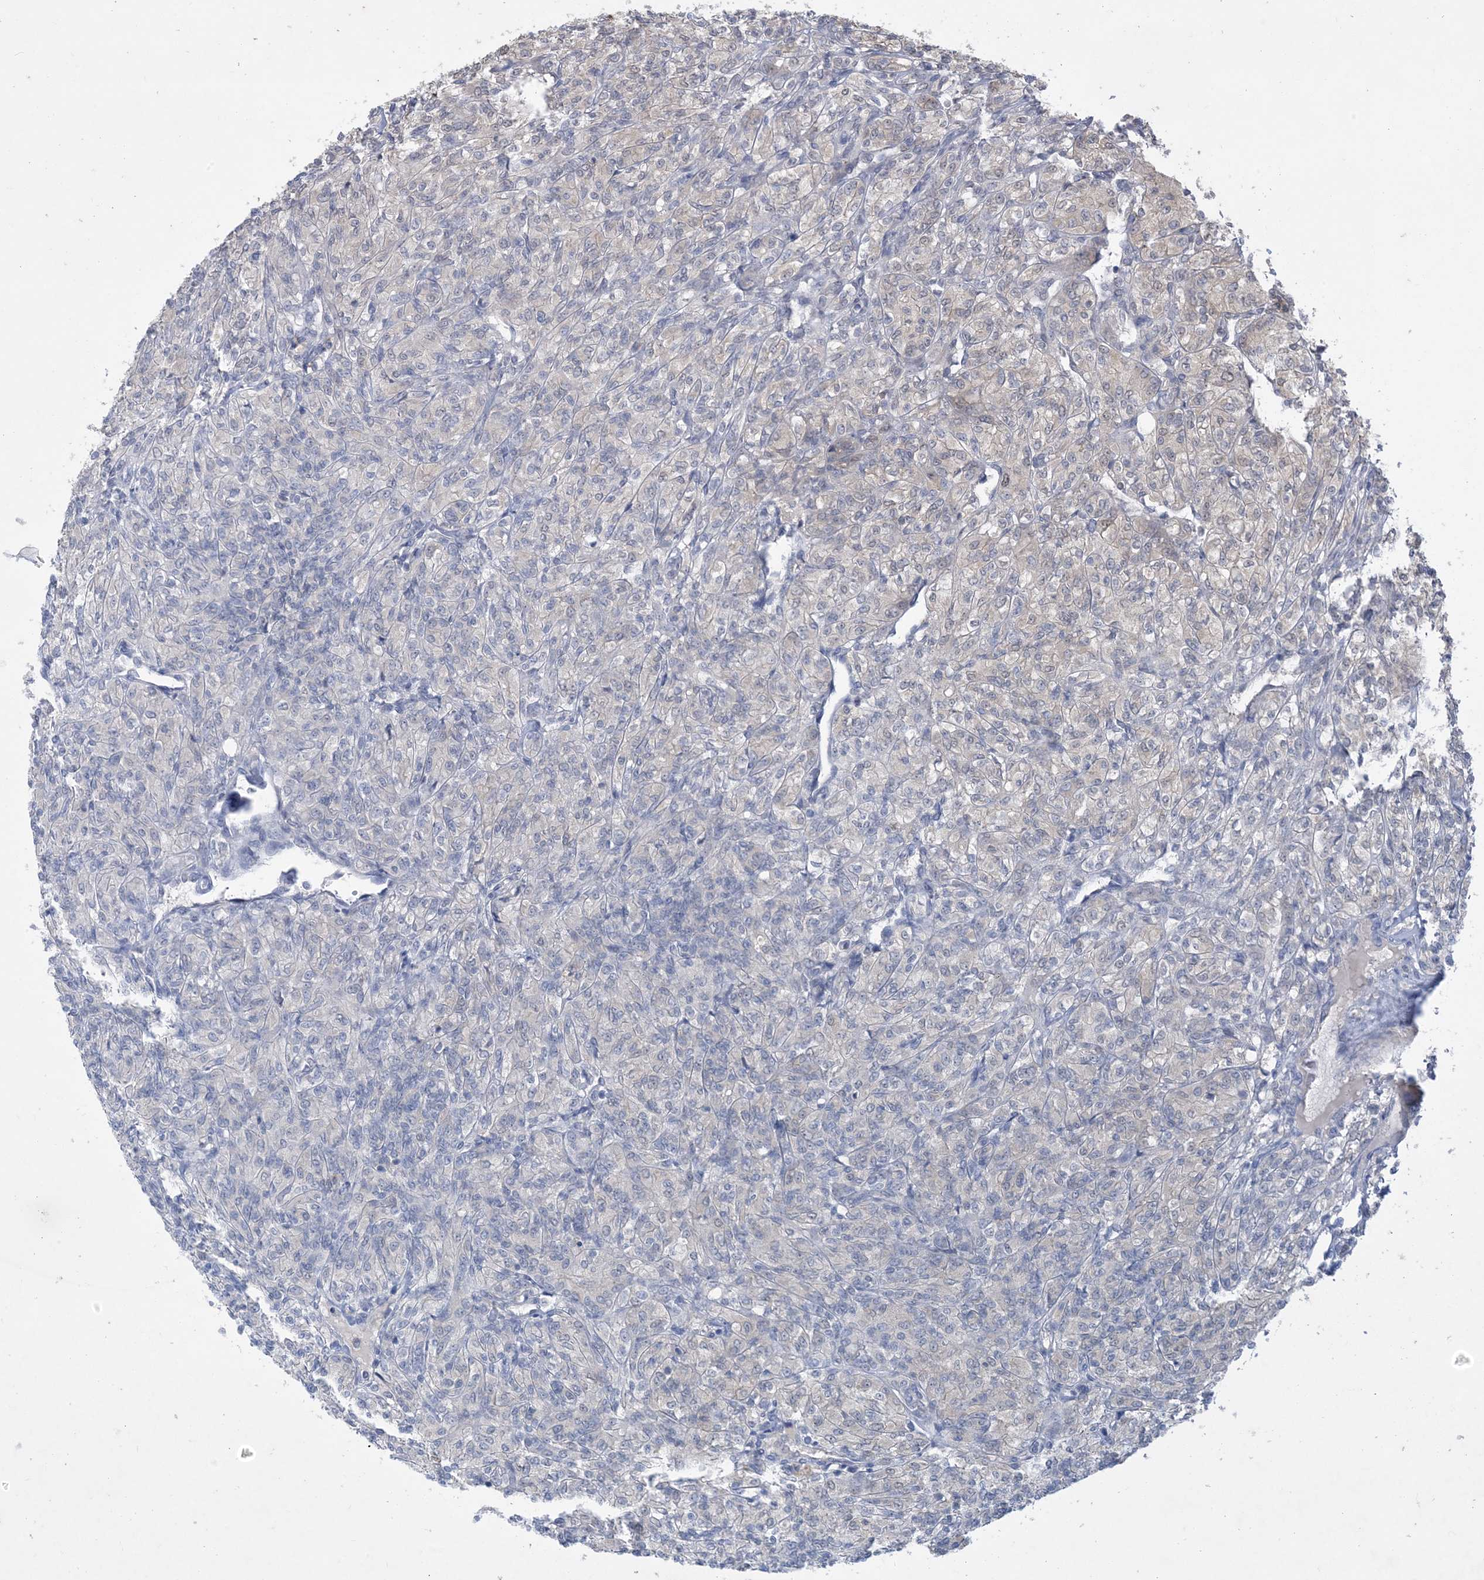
{"staining": {"intensity": "negative", "quantity": "none", "location": "none"}, "tissue": "renal cancer", "cell_type": "Tumor cells", "image_type": "cancer", "snomed": [{"axis": "morphology", "description": "Adenocarcinoma, NOS"}, {"axis": "topography", "description": "Kidney"}], "caption": "A high-resolution micrograph shows immunohistochemistry staining of renal adenocarcinoma, which shows no significant positivity in tumor cells.", "gene": "HMGCS1", "patient": {"sex": "male", "age": 77}}